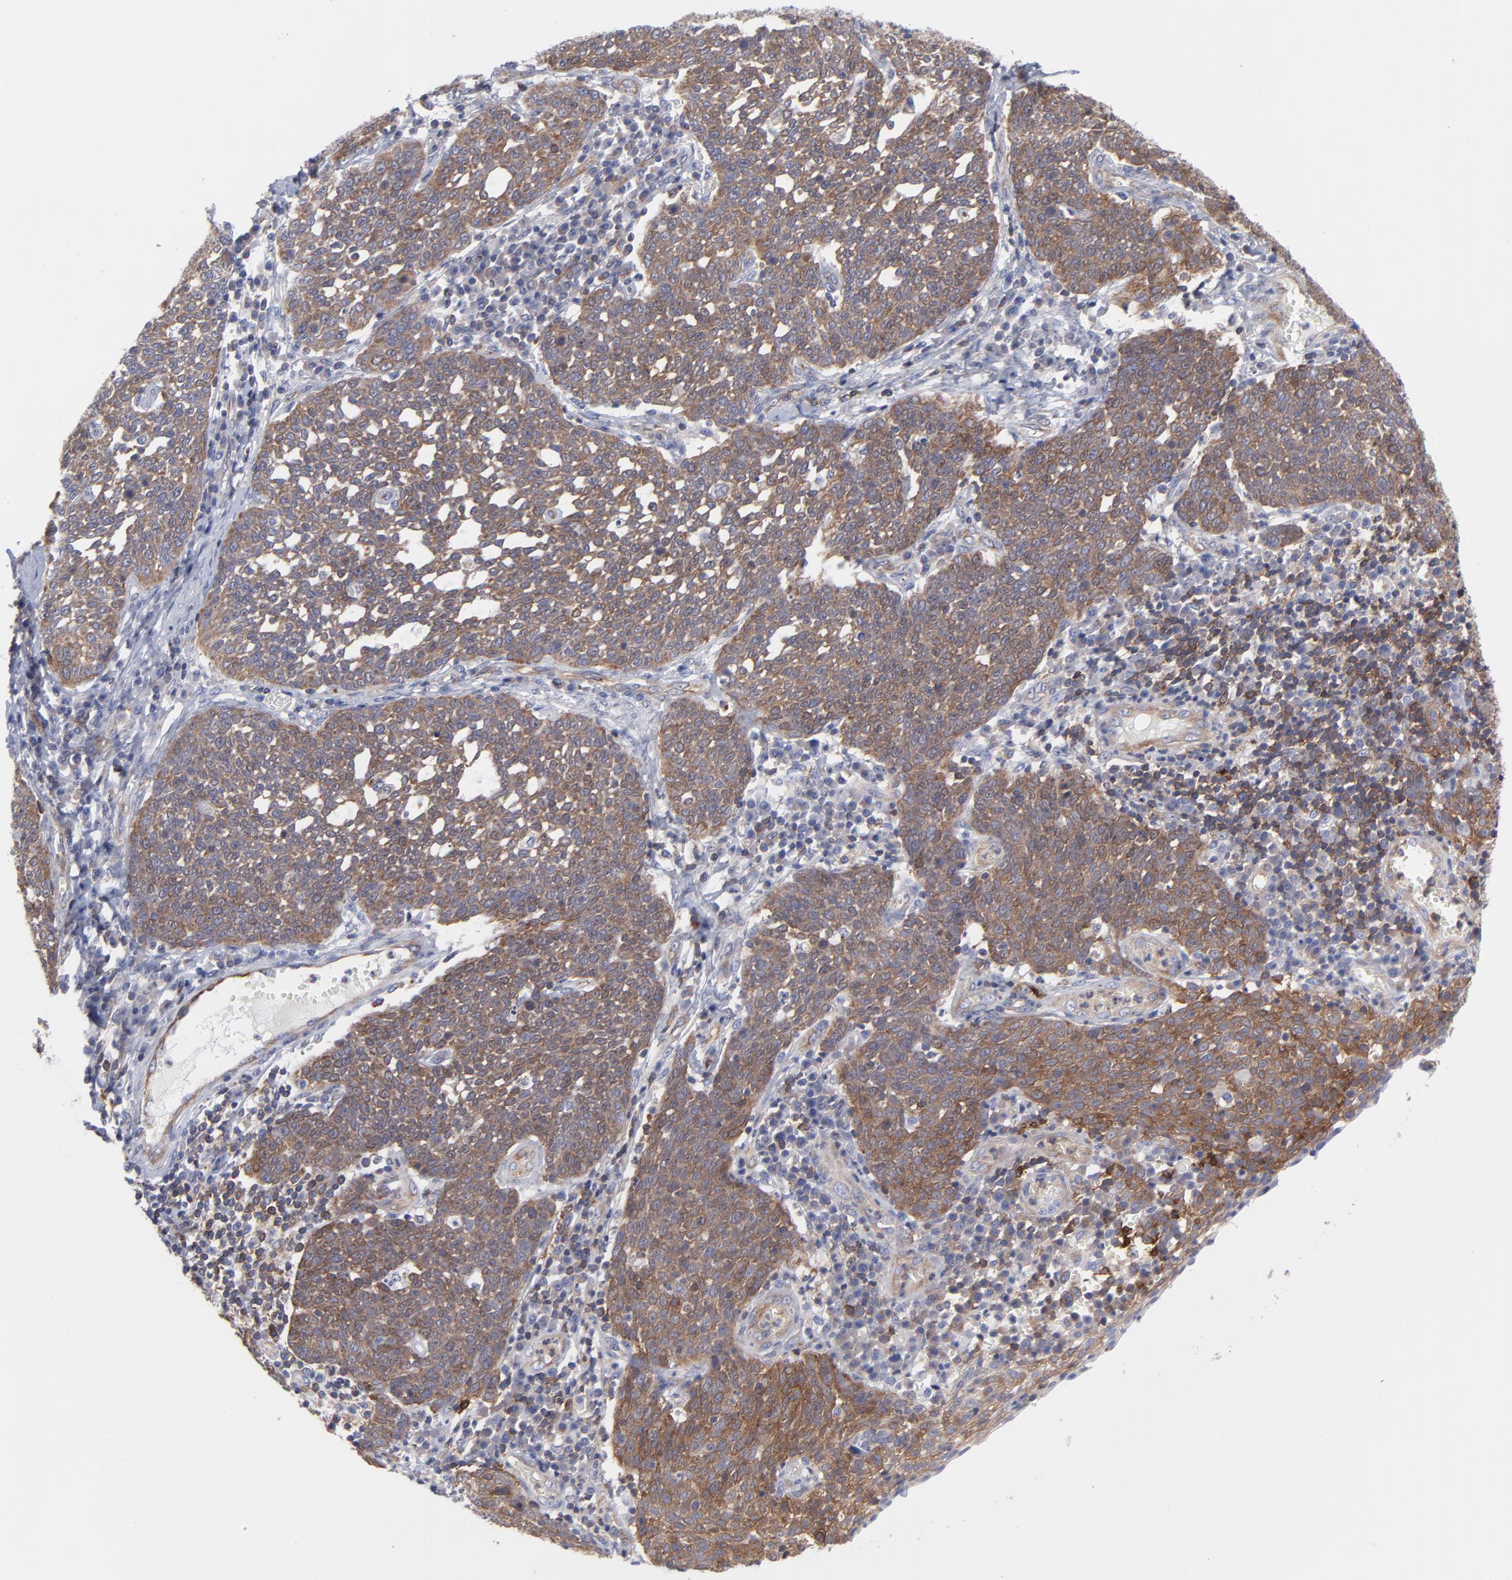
{"staining": {"intensity": "moderate", "quantity": ">75%", "location": "cytoplasmic/membranous"}, "tissue": "cervical cancer", "cell_type": "Tumor cells", "image_type": "cancer", "snomed": [{"axis": "morphology", "description": "Squamous cell carcinoma, NOS"}, {"axis": "topography", "description": "Cervix"}], "caption": "Immunohistochemical staining of human cervical cancer displays medium levels of moderate cytoplasmic/membranous protein expression in about >75% of tumor cells.", "gene": "NFKBIA", "patient": {"sex": "female", "age": 34}}